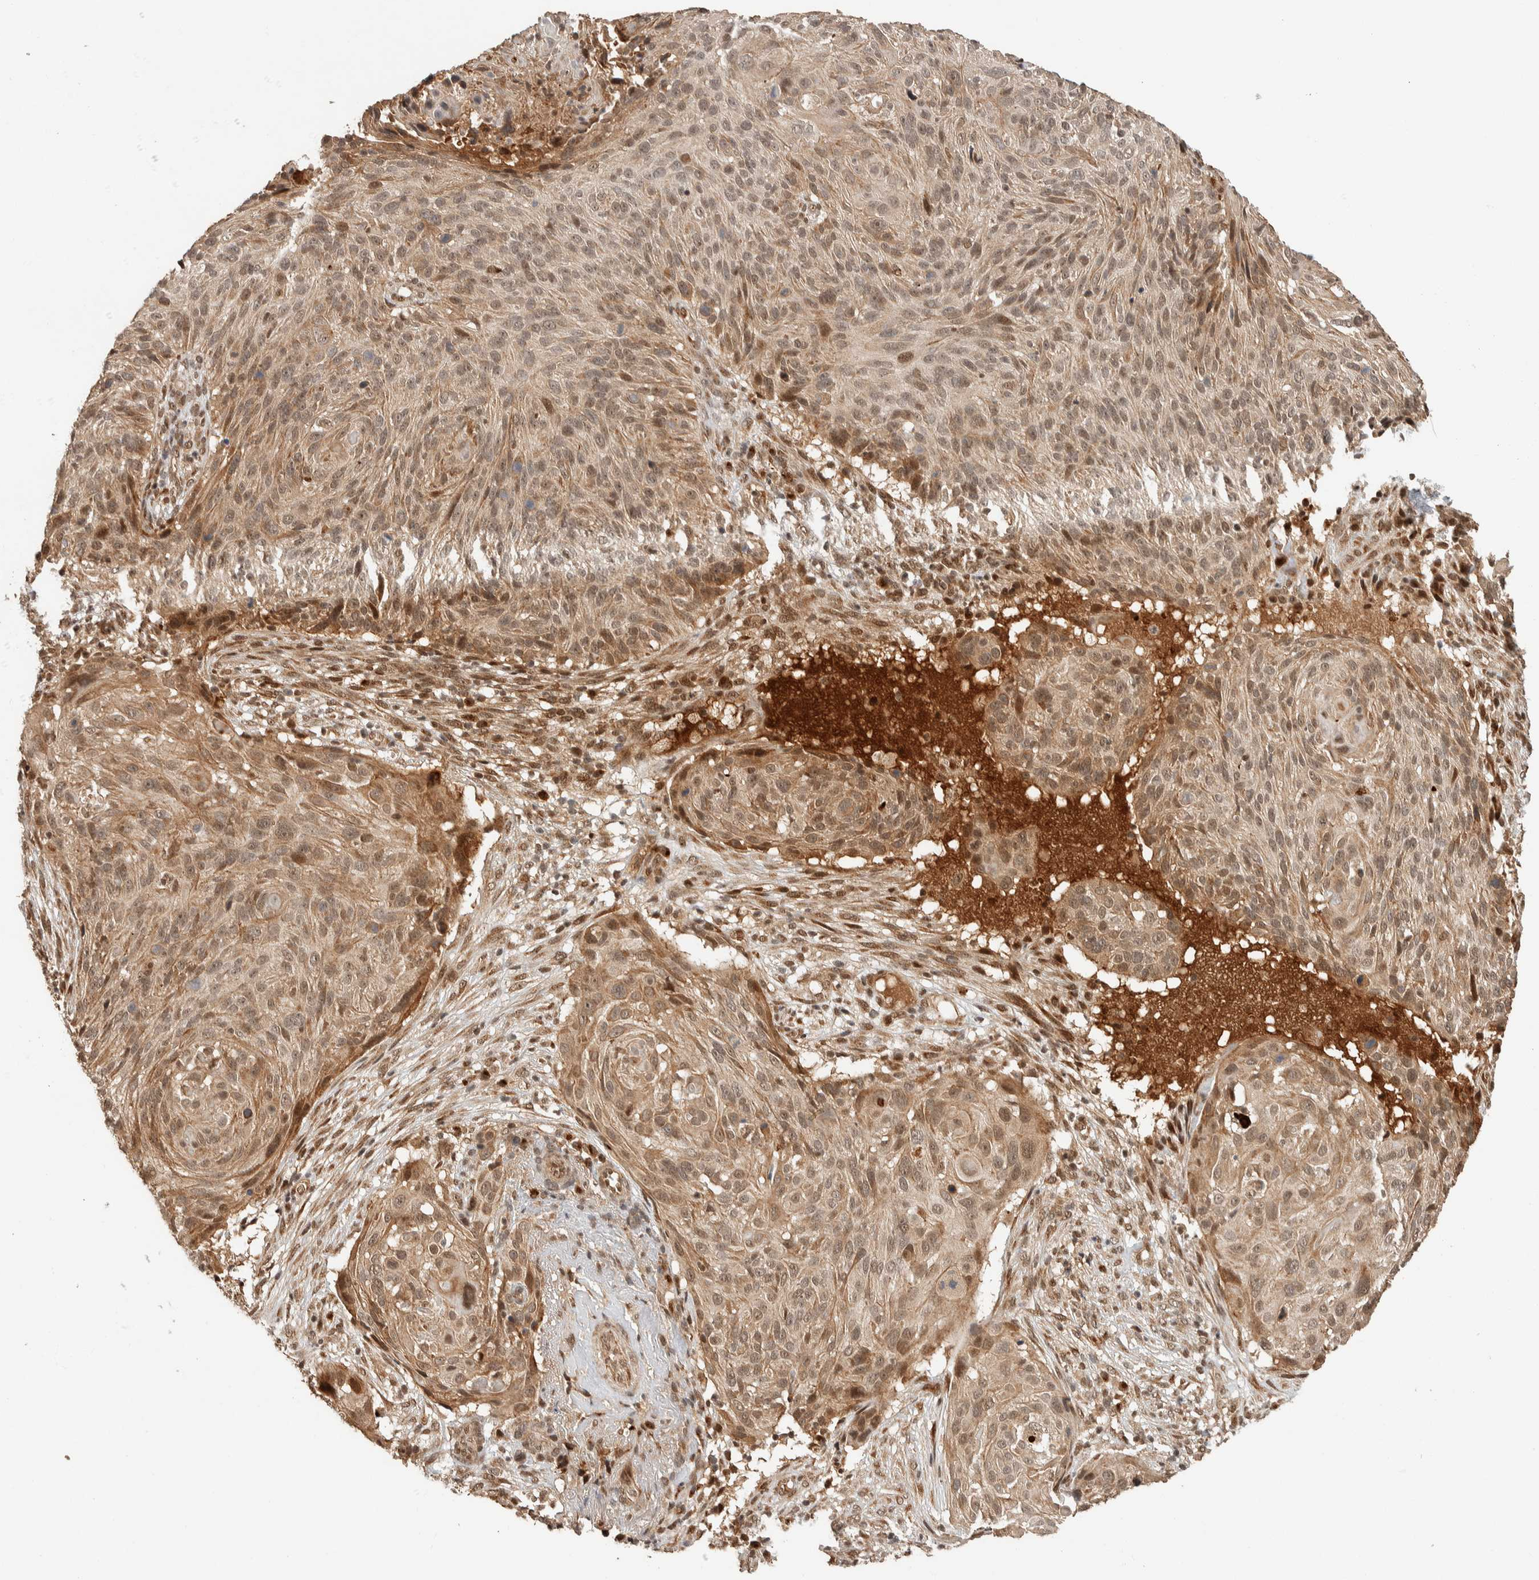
{"staining": {"intensity": "moderate", "quantity": ">75%", "location": "cytoplasmic/membranous,nuclear"}, "tissue": "cervical cancer", "cell_type": "Tumor cells", "image_type": "cancer", "snomed": [{"axis": "morphology", "description": "Squamous cell carcinoma, NOS"}, {"axis": "topography", "description": "Cervix"}], "caption": "Squamous cell carcinoma (cervical) was stained to show a protein in brown. There is medium levels of moderate cytoplasmic/membranous and nuclear positivity in approximately >75% of tumor cells. (DAB = brown stain, brightfield microscopy at high magnification).", "gene": "ZBTB2", "patient": {"sex": "female", "age": 74}}